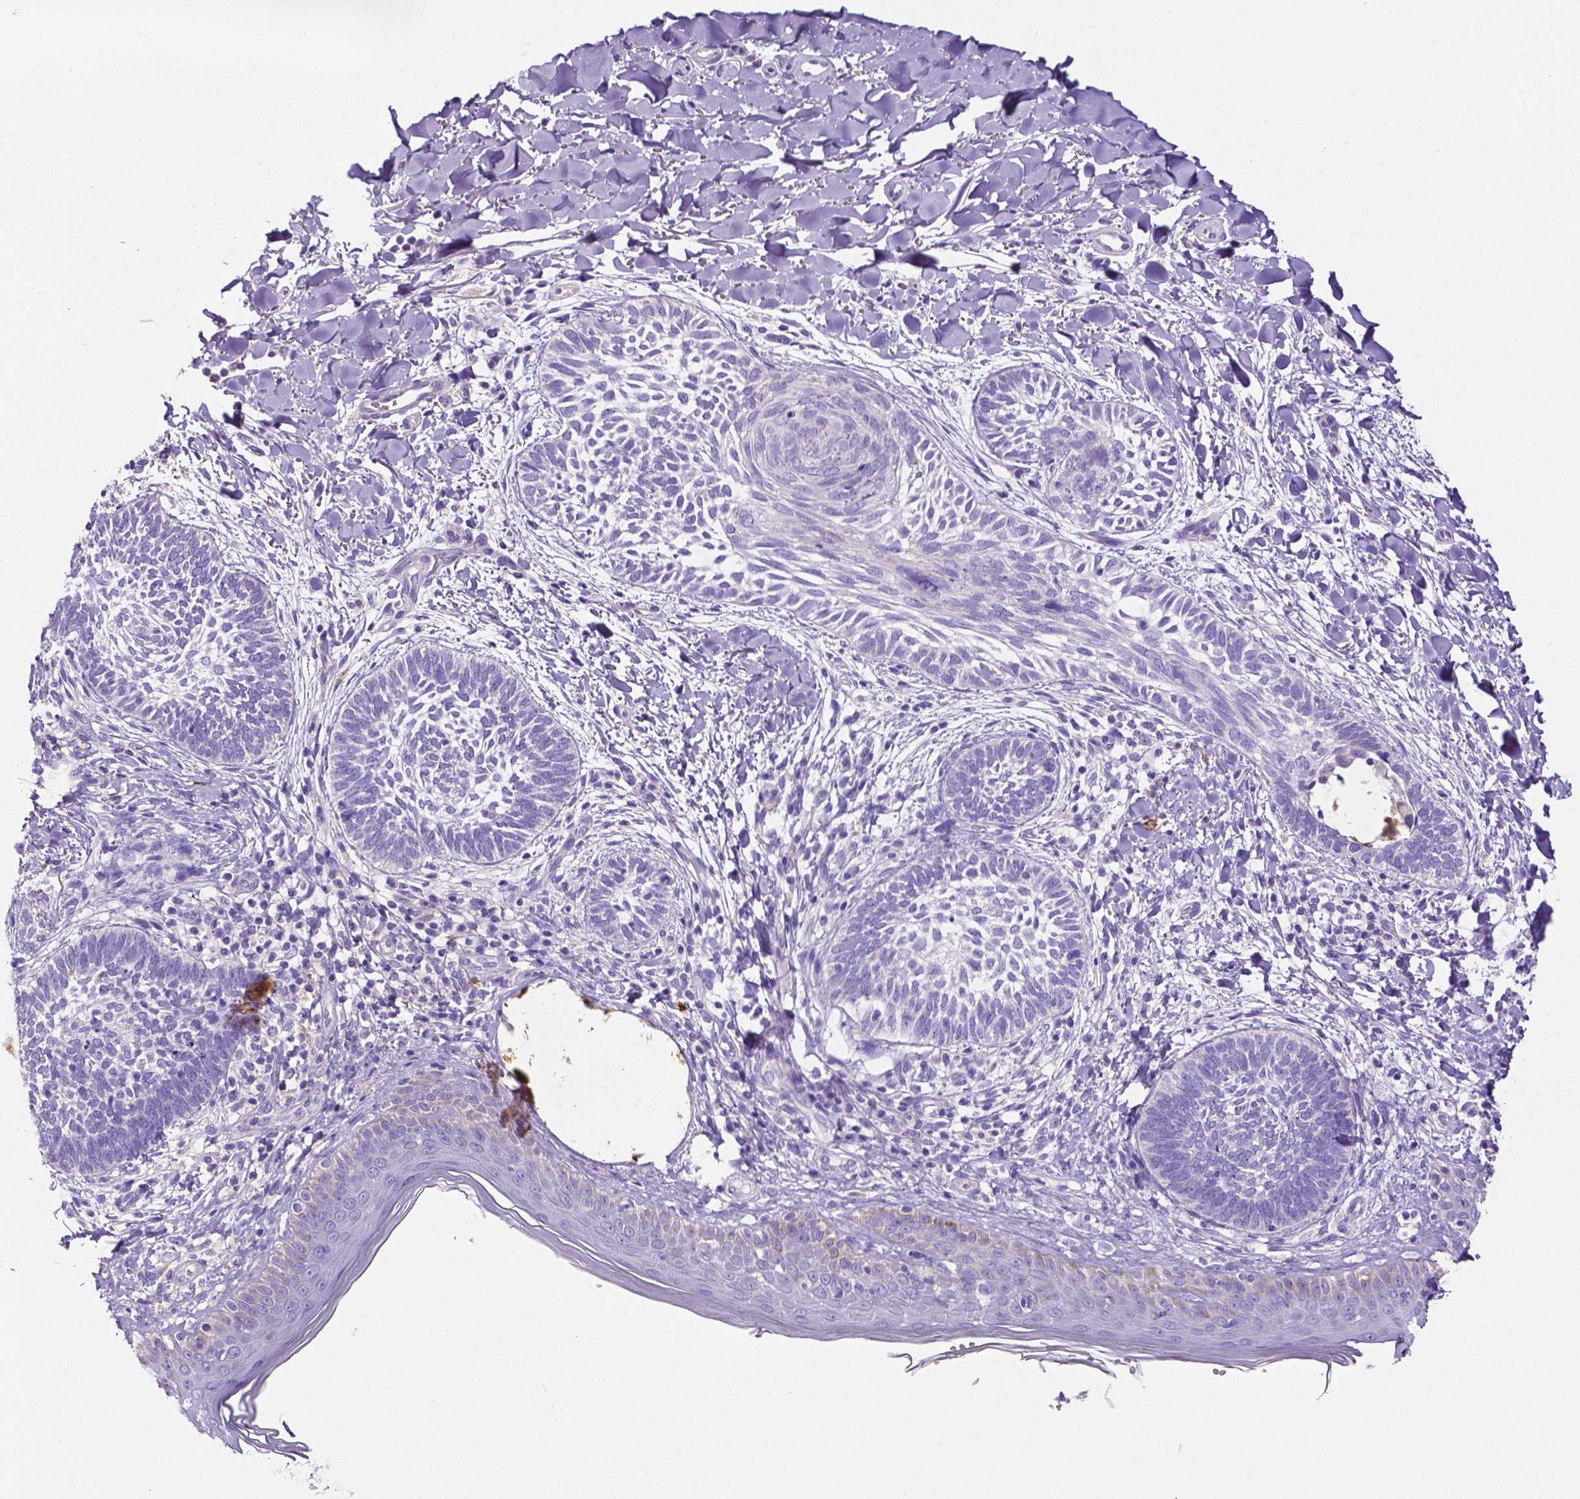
{"staining": {"intensity": "negative", "quantity": "none", "location": "none"}, "tissue": "skin cancer", "cell_type": "Tumor cells", "image_type": "cancer", "snomed": [{"axis": "morphology", "description": "Normal tissue, NOS"}, {"axis": "morphology", "description": "Basal cell carcinoma"}, {"axis": "topography", "description": "Skin"}], "caption": "Basal cell carcinoma (skin) was stained to show a protein in brown. There is no significant positivity in tumor cells.", "gene": "MMP9", "patient": {"sex": "male", "age": 46}}